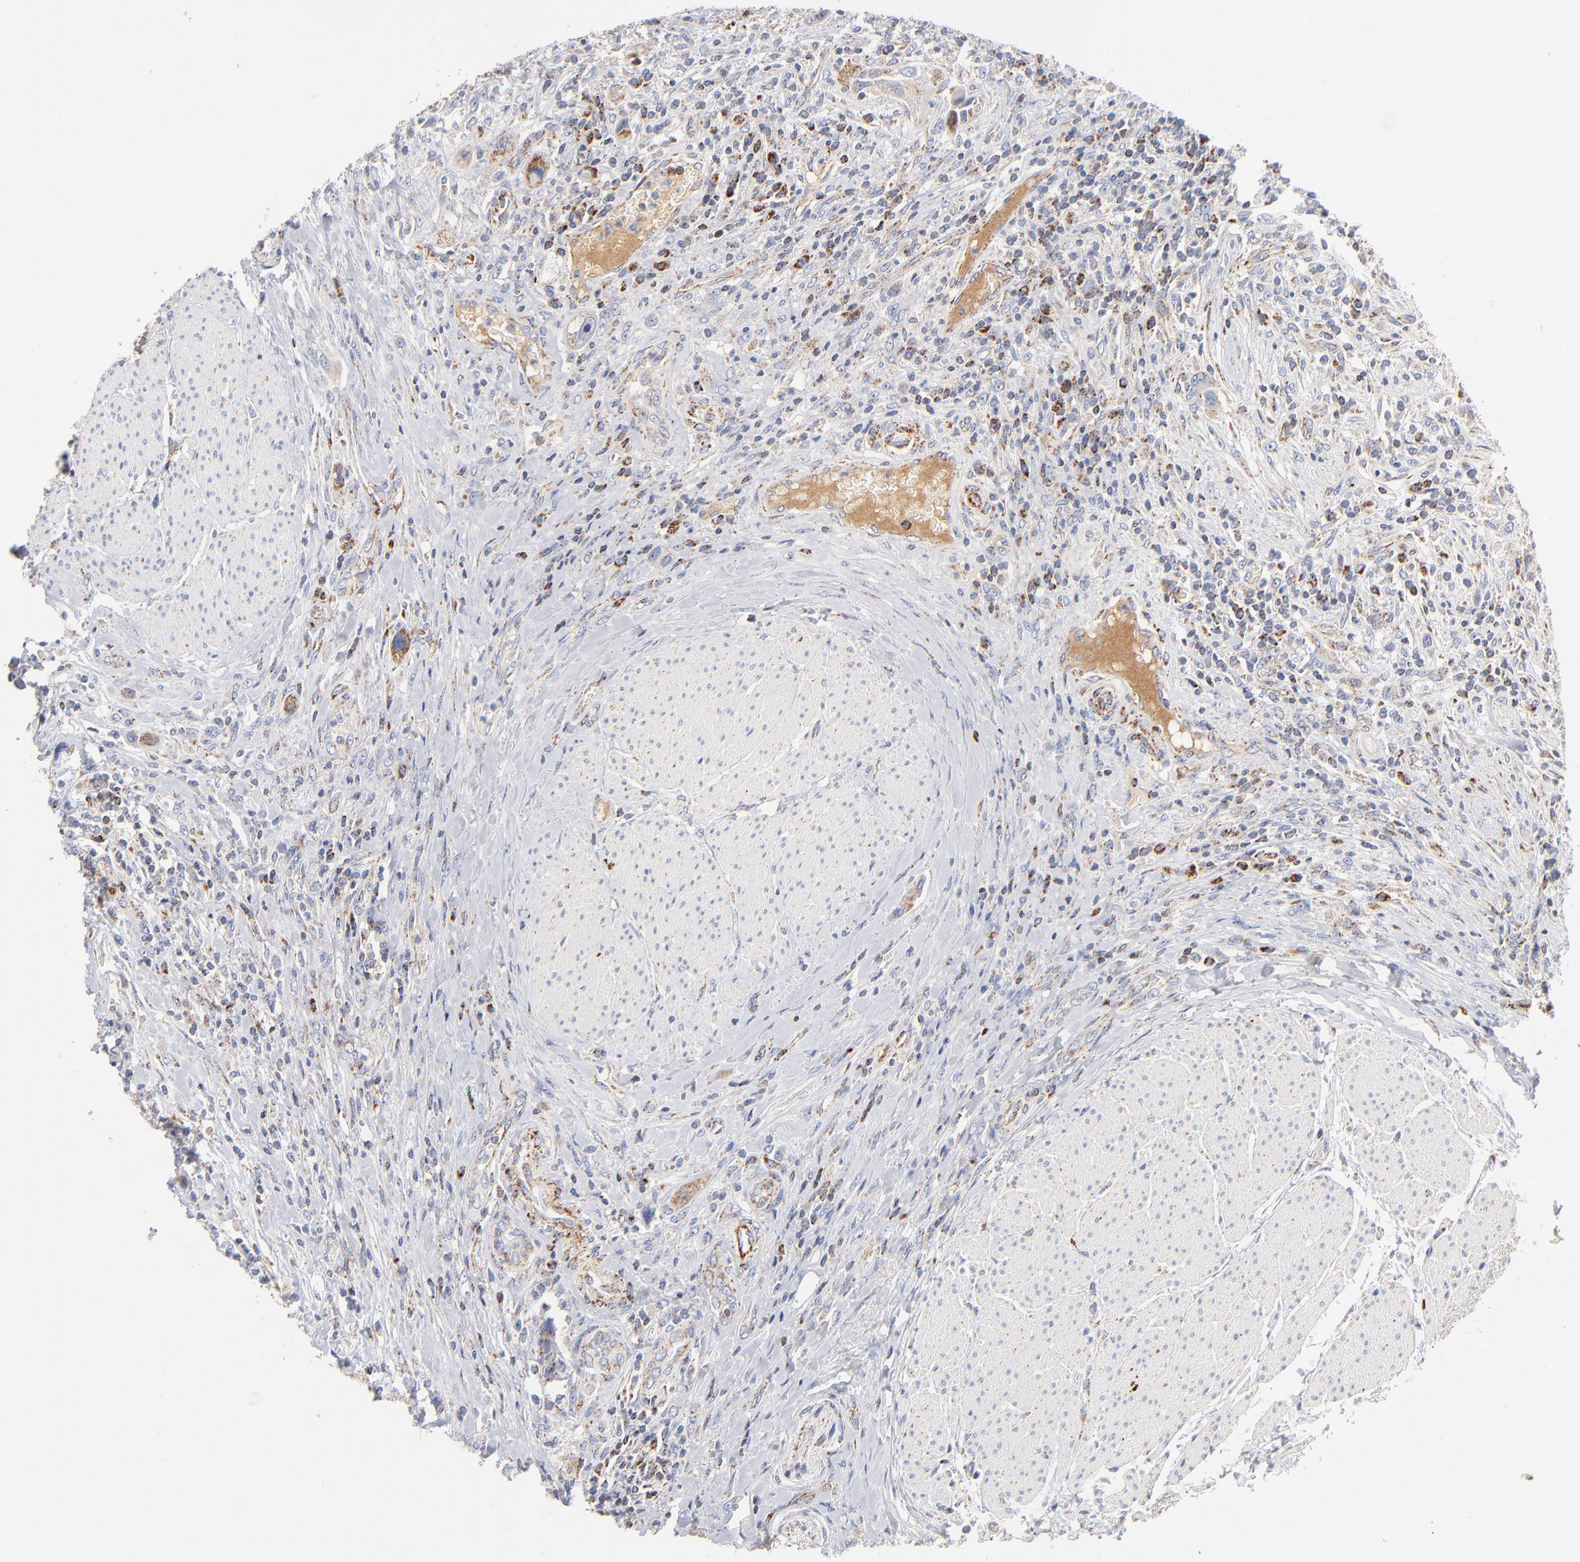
{"staining": {"intensity": "moderate", "quantity": ">75%", "location": "cytoplasmic/membranous"}, "tissue": "urothelial cancer", "cell_type": "Tumor cells", "image_type": "cancer", "snomed": [{"axis": "morphology", "description": "Urothelial carcinoma, High grade"}, {"axis": "topography", "description": "Urinary bladder"}], "caption": "Immunohistochemical staining of high-grade urothelial carcinoma displays moderate cytoplasmic/membranous protein positivity in about >75% of tumor cells.", "gene": "DLAT", "patient": {"sex": "male", "age": 50}}